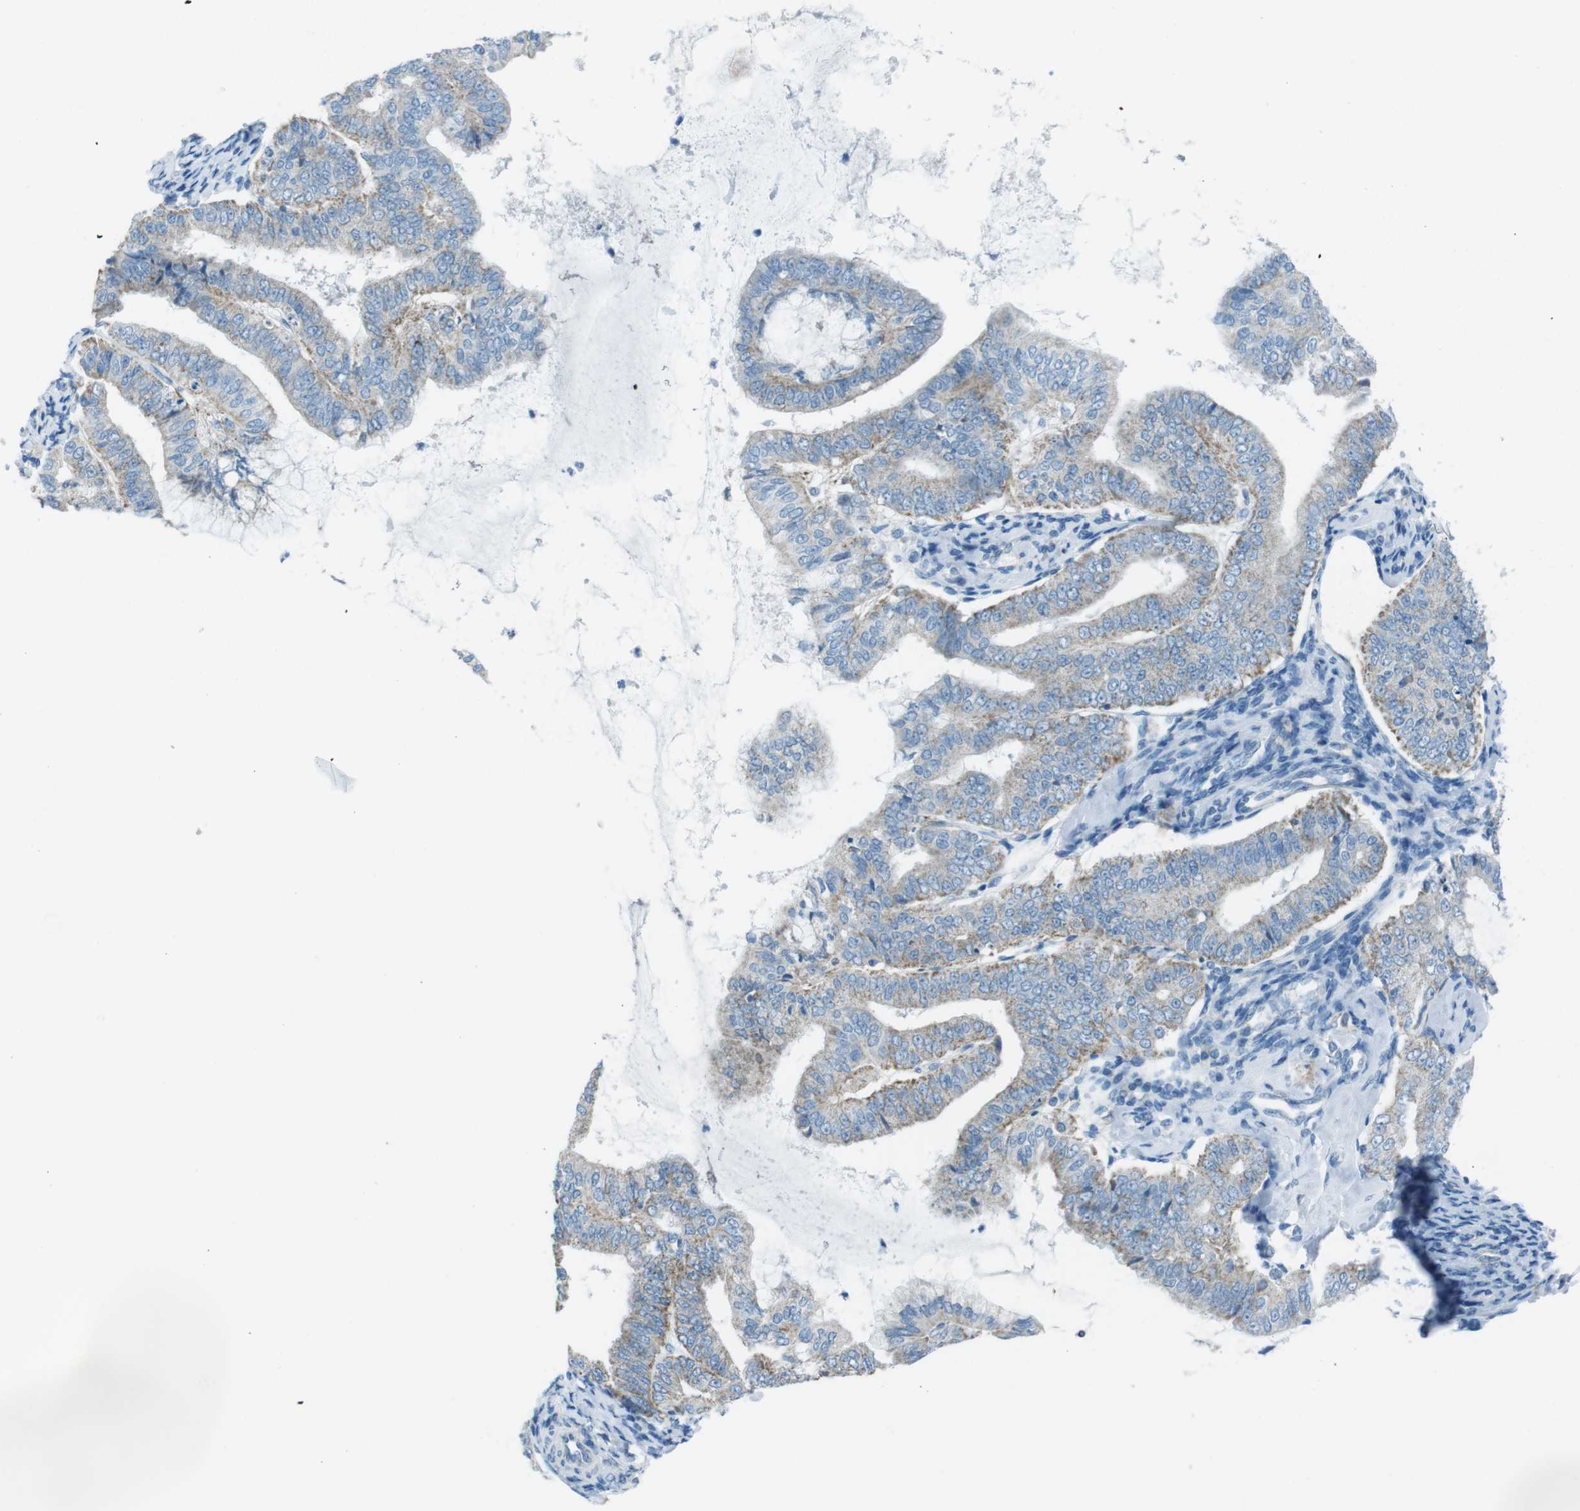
{"staining": {"intensity": "weak", "quantity": "25%-75%", "location": "cytoplasmic/membranous"}, "tissue": "endometrial cancer", "cell_type": "Tumor cells", "image_type": "cancer", "snomed": [{"axis": "morphology", "description": "Adenocarcinoma, NOS"}, {"axis": "topography", "description": "Endometrium"}], "caption": "Protein staining of endometrial adenocarcinoma tissue displays weak cytoplasmic/membranous positivity in about 25%-75% of tumor cells.", "gene": "DNAJA3", "patient": {"sex": "female", "age": 63}}